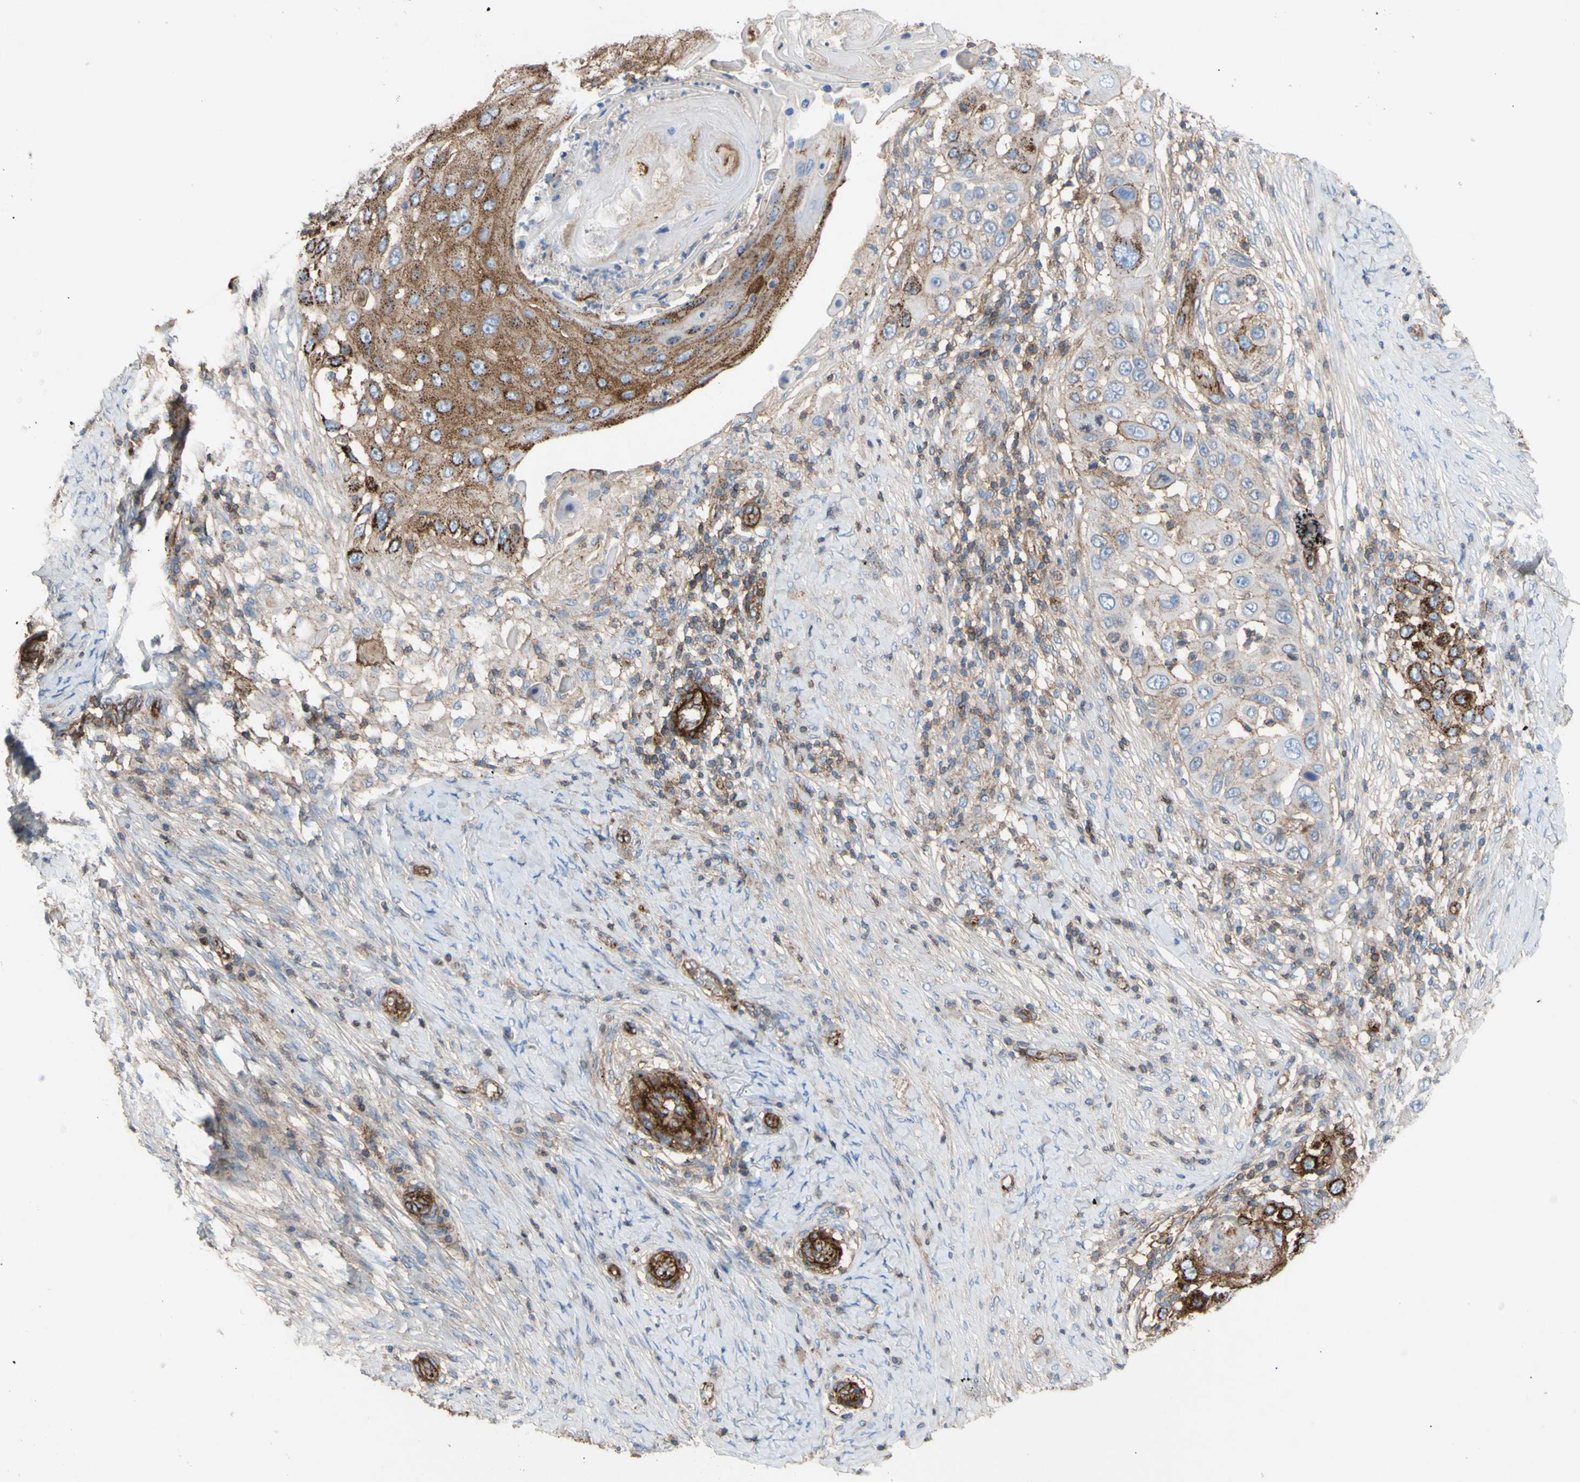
{"staining": {"intensity": "strong", "quantity": "<25%", "location": "cytoplasmic/membranous"}, "tissue": "skin cancer", "cell_type": "Tumor cells", "image_type": "cancer", "snomed": [{"axis": "morphology", "description": "Squamous cell carcinoma, NOS"}, {"axis": "topography", "description": "Skin"}], "caption": "Human skin squamous cell carcinoma stained with a brown dye reveals strong cytoplasmic/membranous positive staining in approximately <25% of tumor cells.", "gene": "ATP2A3", "patient": {"sex": "female", "age": 44}}